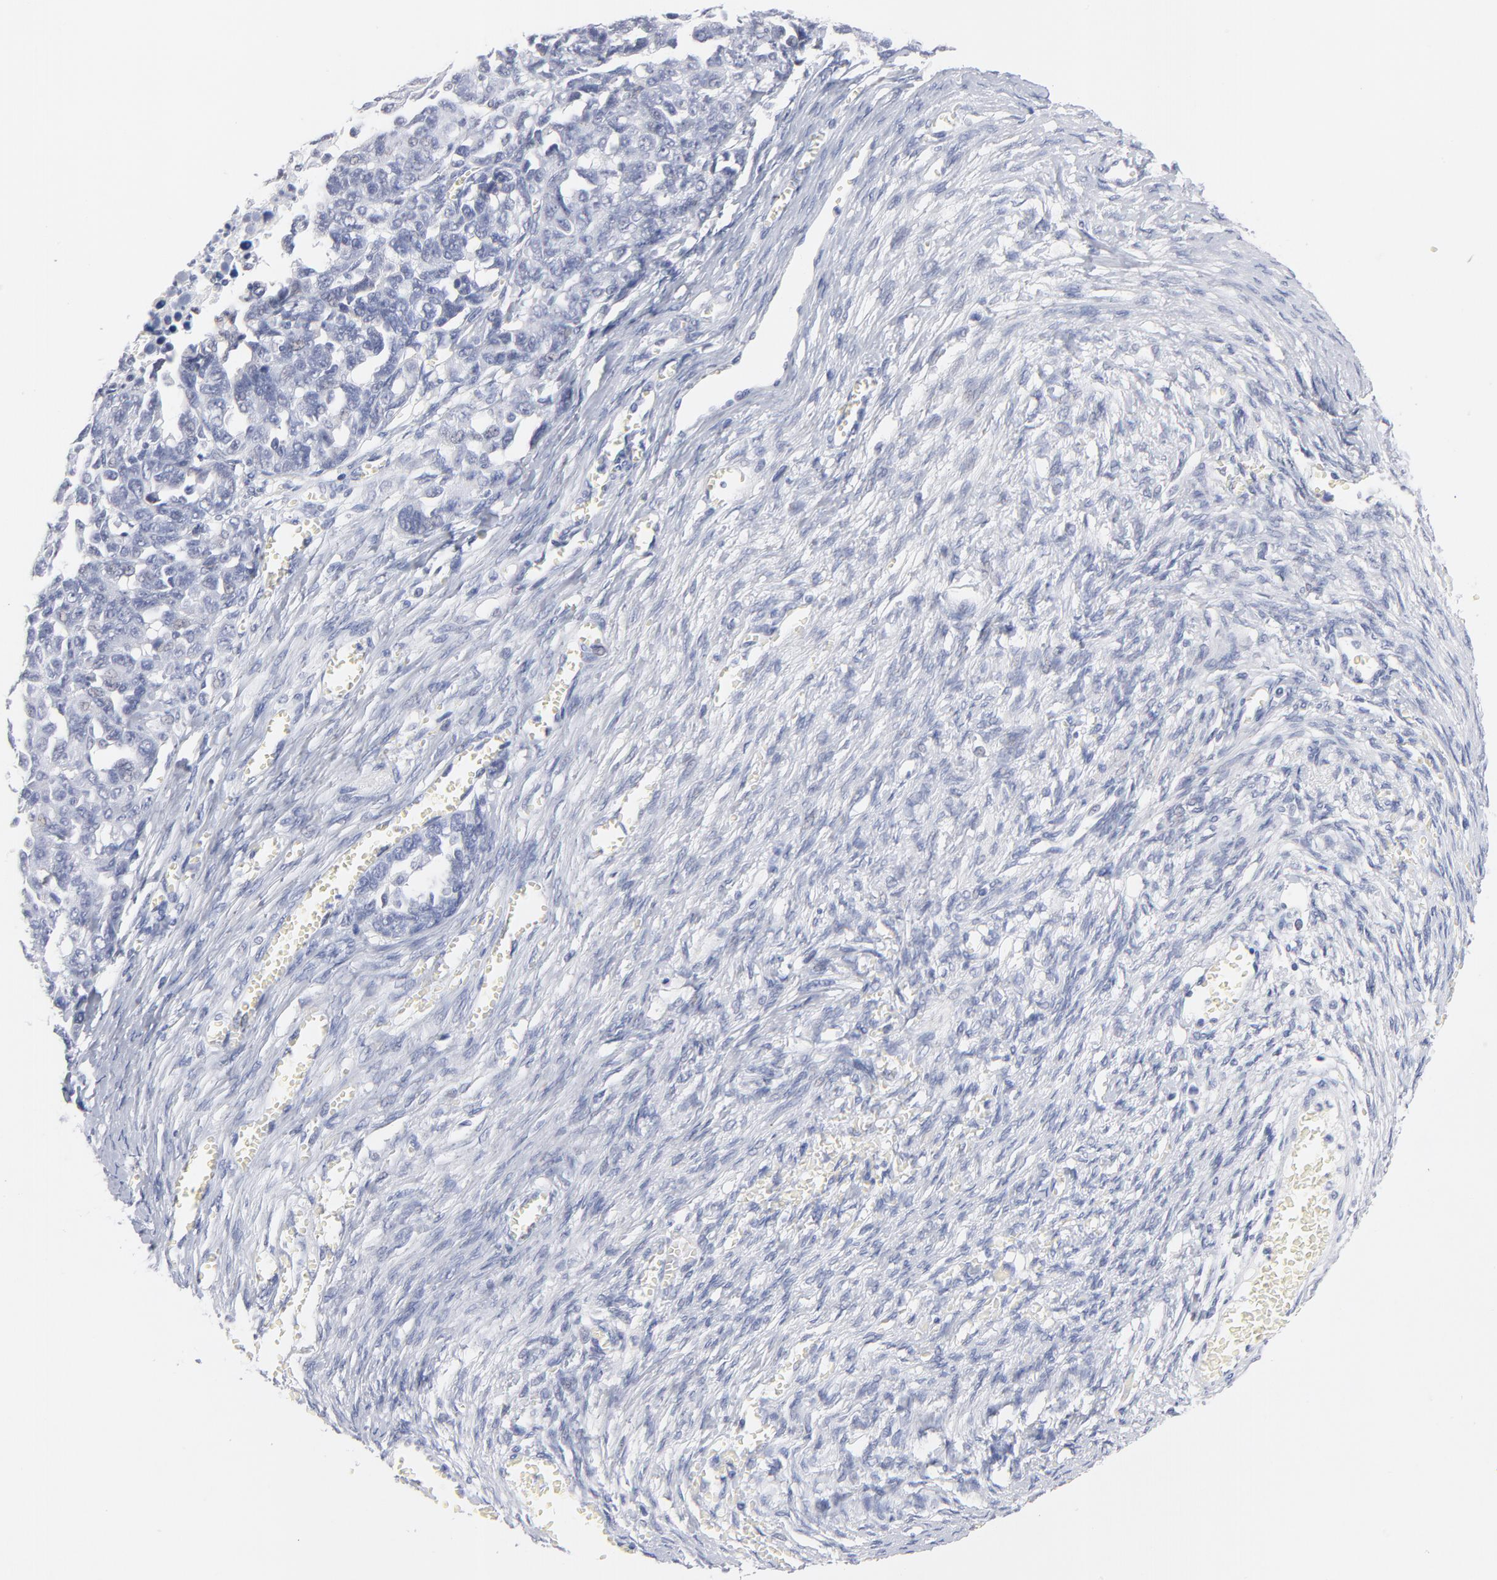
{"staining": {"intensity": "negative", "quantity": "none", "location": "none"}, "tissue": "ovarian cancer", "cell_type": "Tumor cells", "image_type": "cancer", "snomed": [{"axis": "morphology", "description": "Cystadenocarcinoma, serous, NOS"}, {"axis": "topography", "description": "Ovary"}], "caption": "Human serous cystadenocarcinoma (ovarian) stained for a protein using immunohistochemistry demonstrates no positivity in tumor cells.", "gene": "KHNYN", "patient": {"sex": "female", "age": 69}}